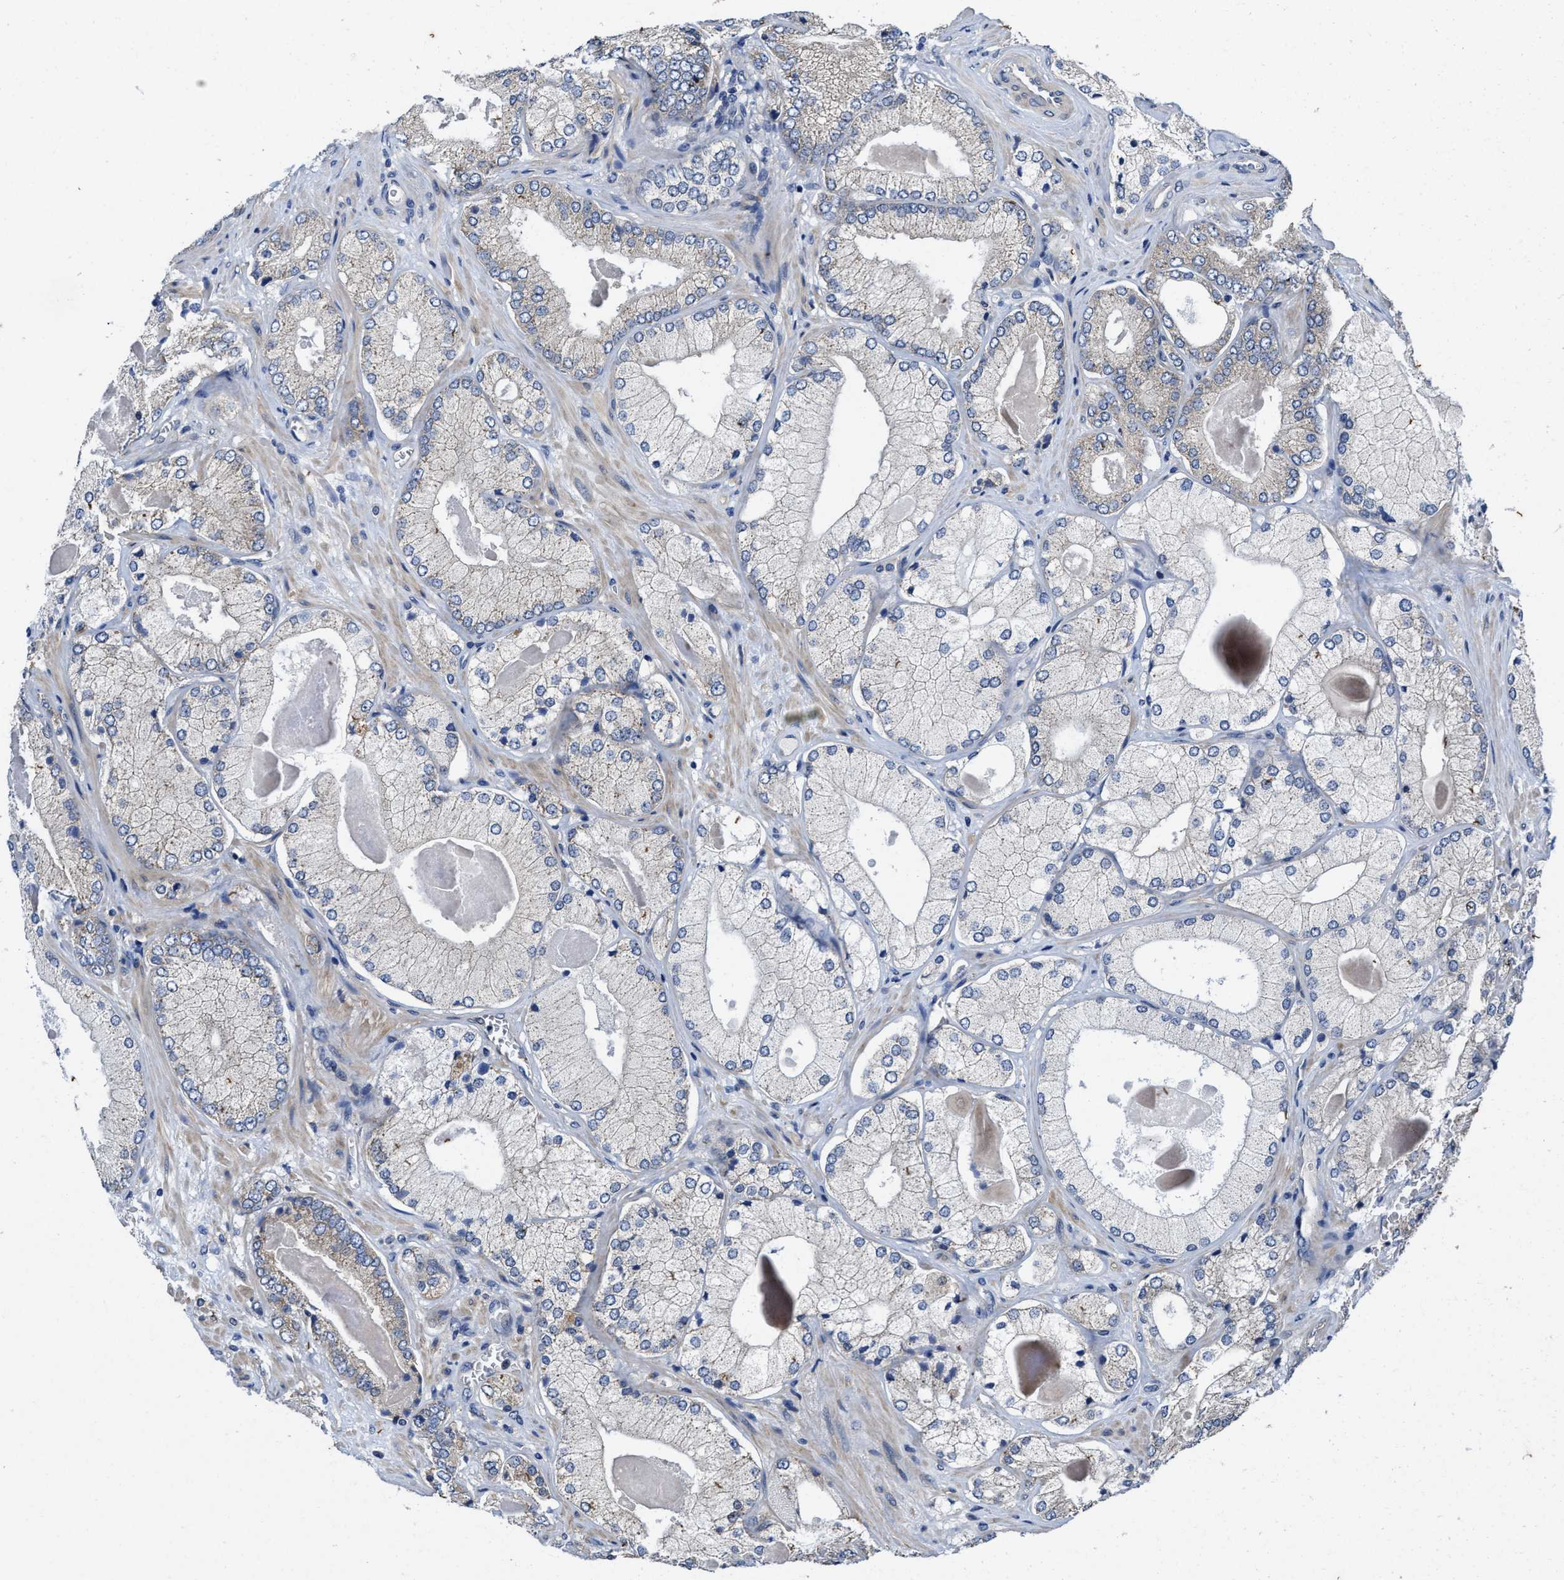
{"staining": {"intensity": "negative", "quantity": "none", "location": "none"}, "tissue": "prostate cancer", "cell_type": "Tumor cells", "image_type": "cancer", "snomed": [{"axis": "morphology", "description": "Adenocarcinoma, Low grade"}, {"axis": "topography", "description": "Prostate"}], "caption": "Immunohistochemistry histopathology image of human prostate cancer (adenocarcinoma (low-grade)) stained for a protein (brown), which demonstrates no positivity in tumor cells.", "gene": "EFNA4", "patient": {"sex": "male", "age": 65}}